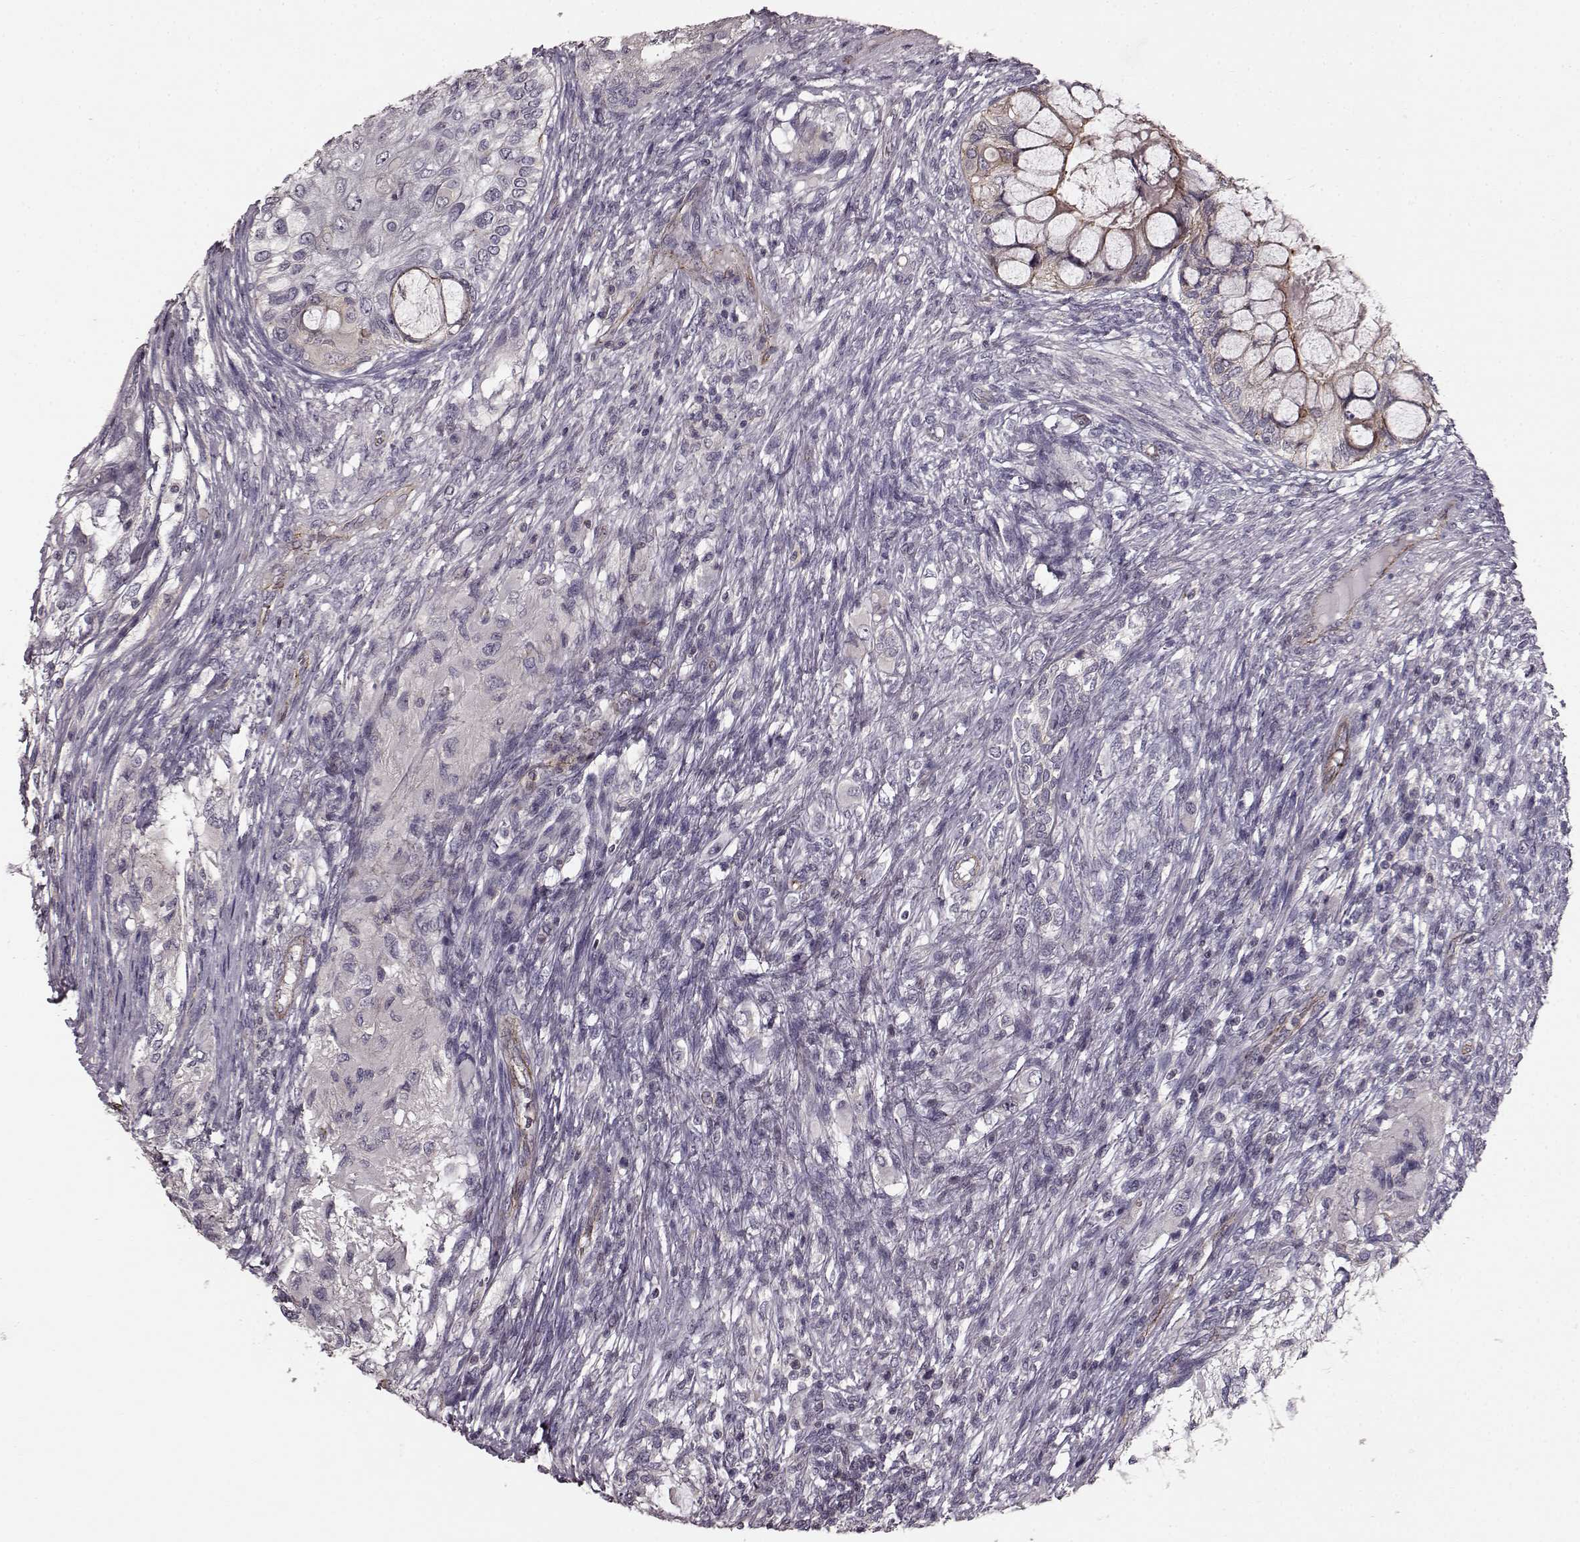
{"staining": {"intensity": "negative", "quantity": "none", "location": "none"}, "tissue": "testis cancer", "cell_type": "Tumor cells", "image_type": "cancer", "snomed": [{"axis": "morphology", "description": "Seminoma, NOS"}, {"axis": "morphology", "description": "Carcinoma, Embryonal, NOS"}, {"axis": "topography", "description": "Testis"}], "caption": "Human testis cancer (embryonal carcinoma) stained for a protein using immunohistochemistry (IHC) demonstrates no positivity in tumor cells.", "gene": "SLC22A18", "patient": {"sex": "male", "age": 41}}